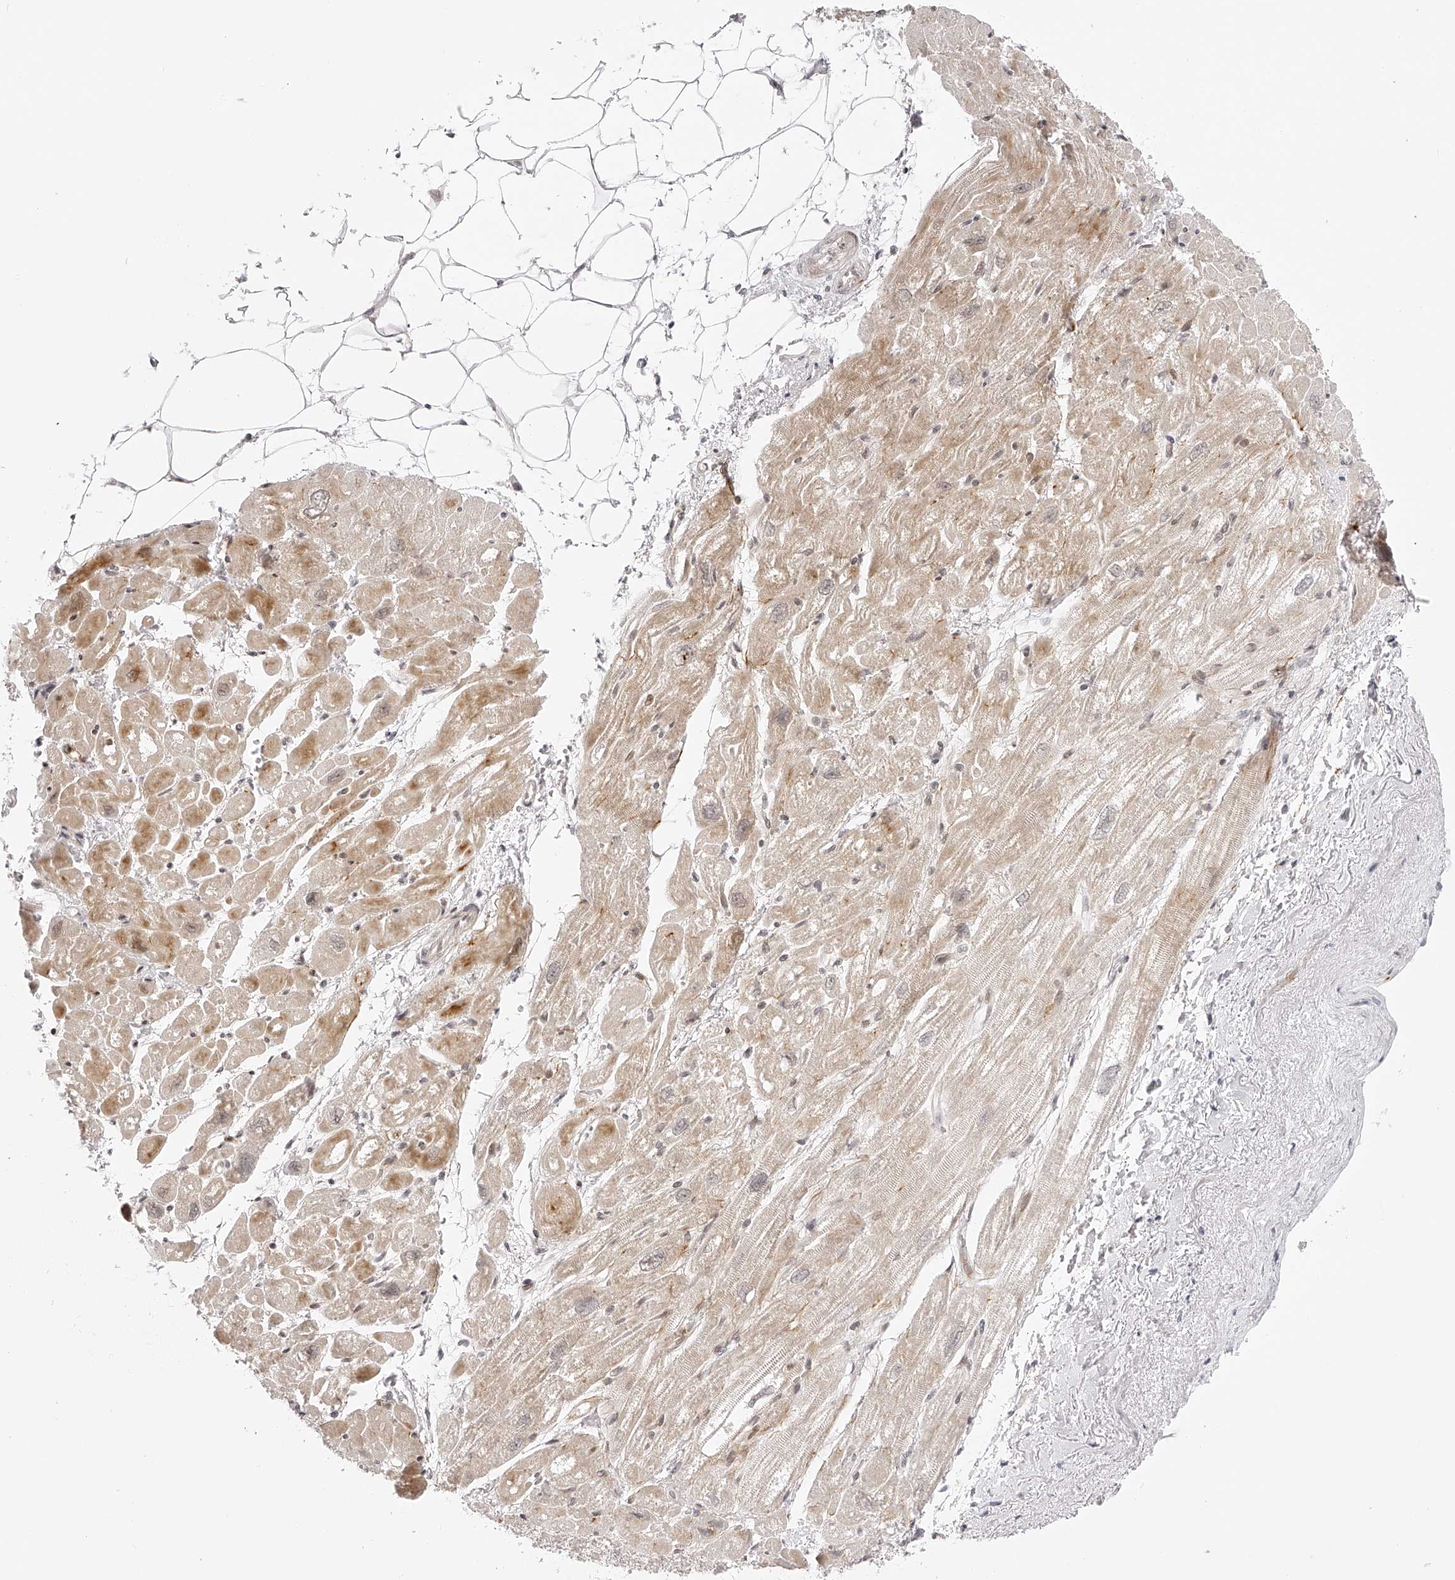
{"staining": {"intensity": "weak", "quantity": "25%-75%", "location": "cytoplasmic/membranous"}, "tissue": "heart muscle", "cell_type": "Cardiomyocytes", "image_type": "normal", "snomed": [{"axis": "morphology", "description": "Normal tissue, NOS"}, {"axis": "topography", "description": "Heart"}], "caption": "DAB (3,3'-diaminobenzidine) immunohistochemical staining of benign human heart muscle exhibits weak cytoplasmic/membranous protein expression in approximately 25%-75% of cardiomyocytes.", "gene": "PLEKHG1", "patient": {"sex": "male", "age": 50}}